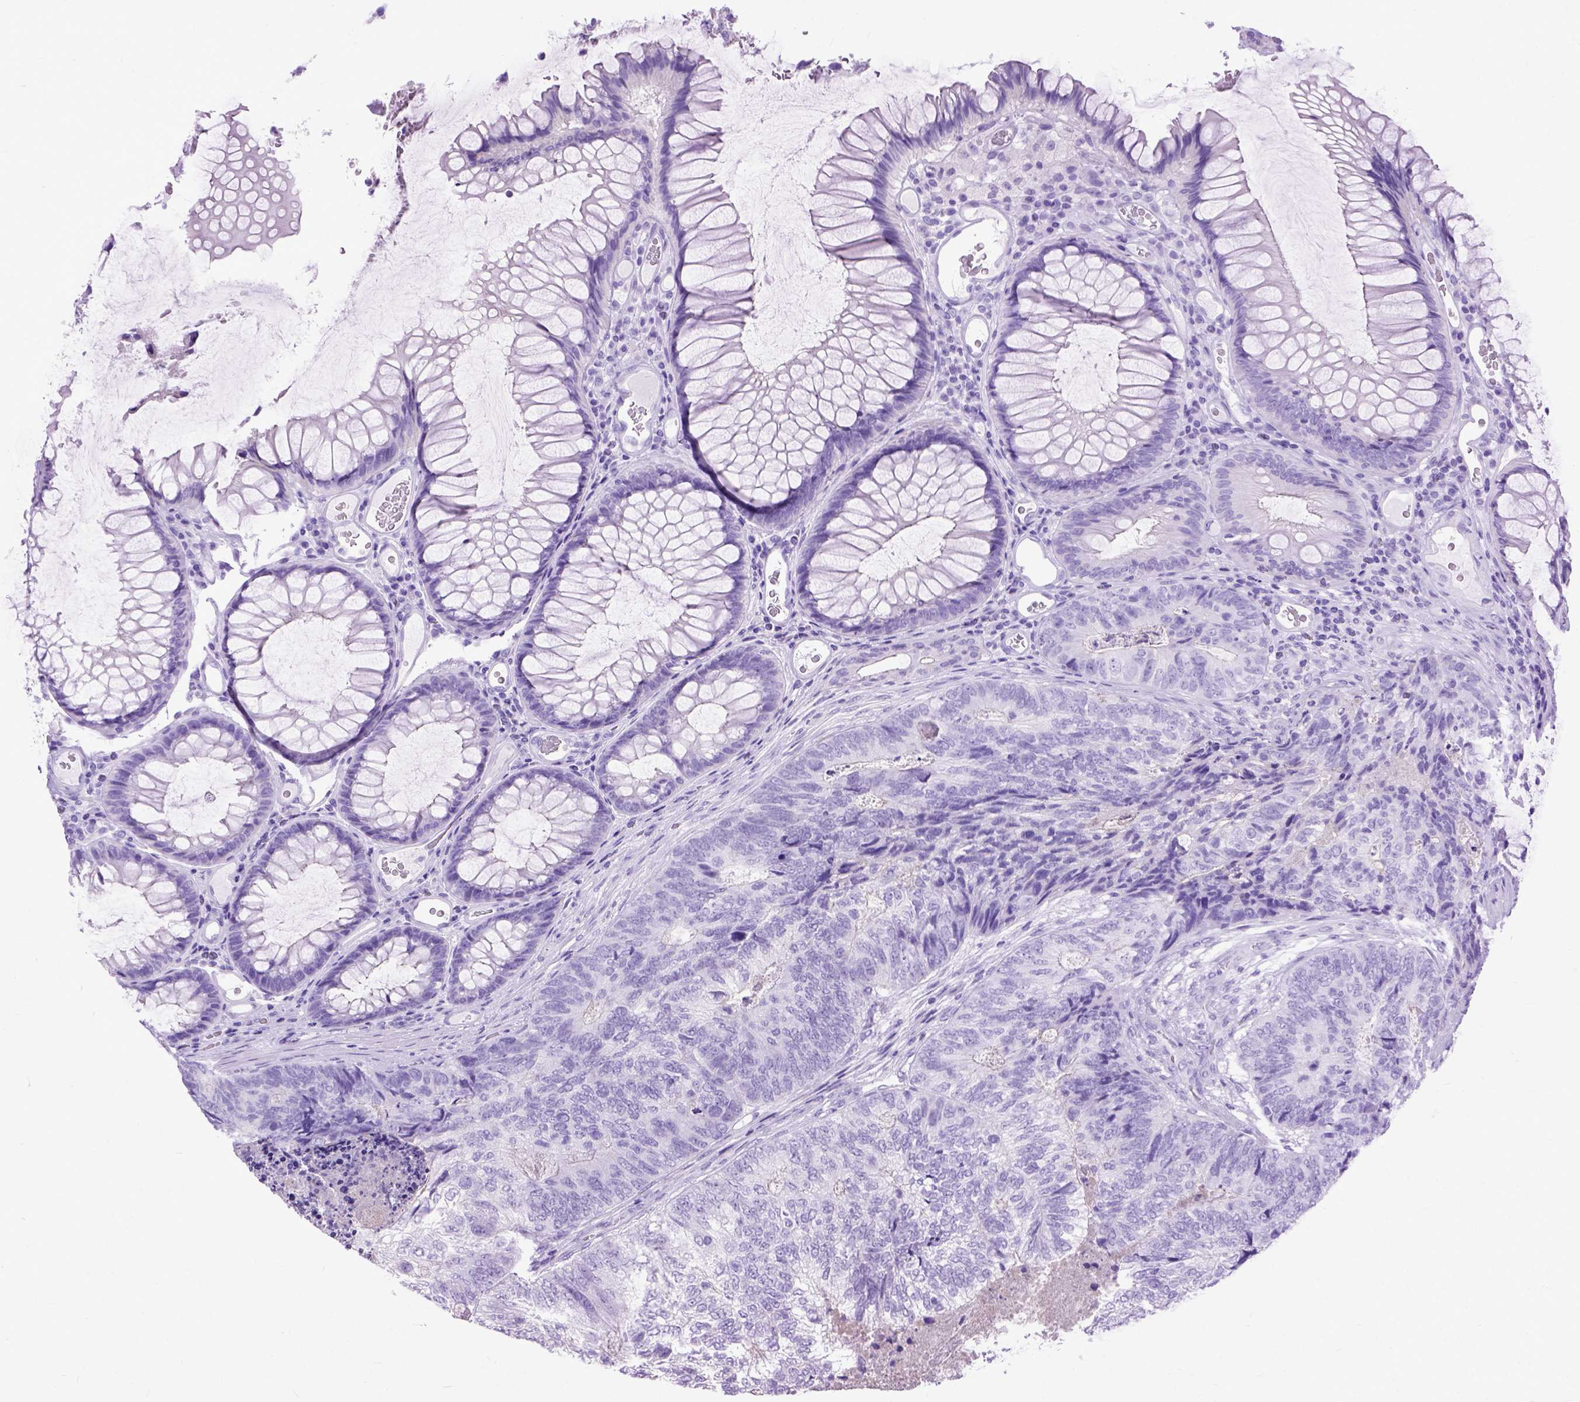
{"staining": {"intensity": "negative", "quantity": "none", "location": "none"}, "tissue": "colorectal cancer", "cell_type": "Tumor cells", "image_type": "cancer", "snomed": [{"axis": "morphology", "description": "Adenocarcinoma, NOS"}, {"axis": "topography", "description": "Colon"}], "caption": "IHC micrograph of human colorectal adenocarcinoma stained for a protein (brown), which shows no expression in tumor cells. (IHC, brightfield microscopy, high magnification).", "gene": "GNGT1", "patient": {"sex": "female", "age": 67}}